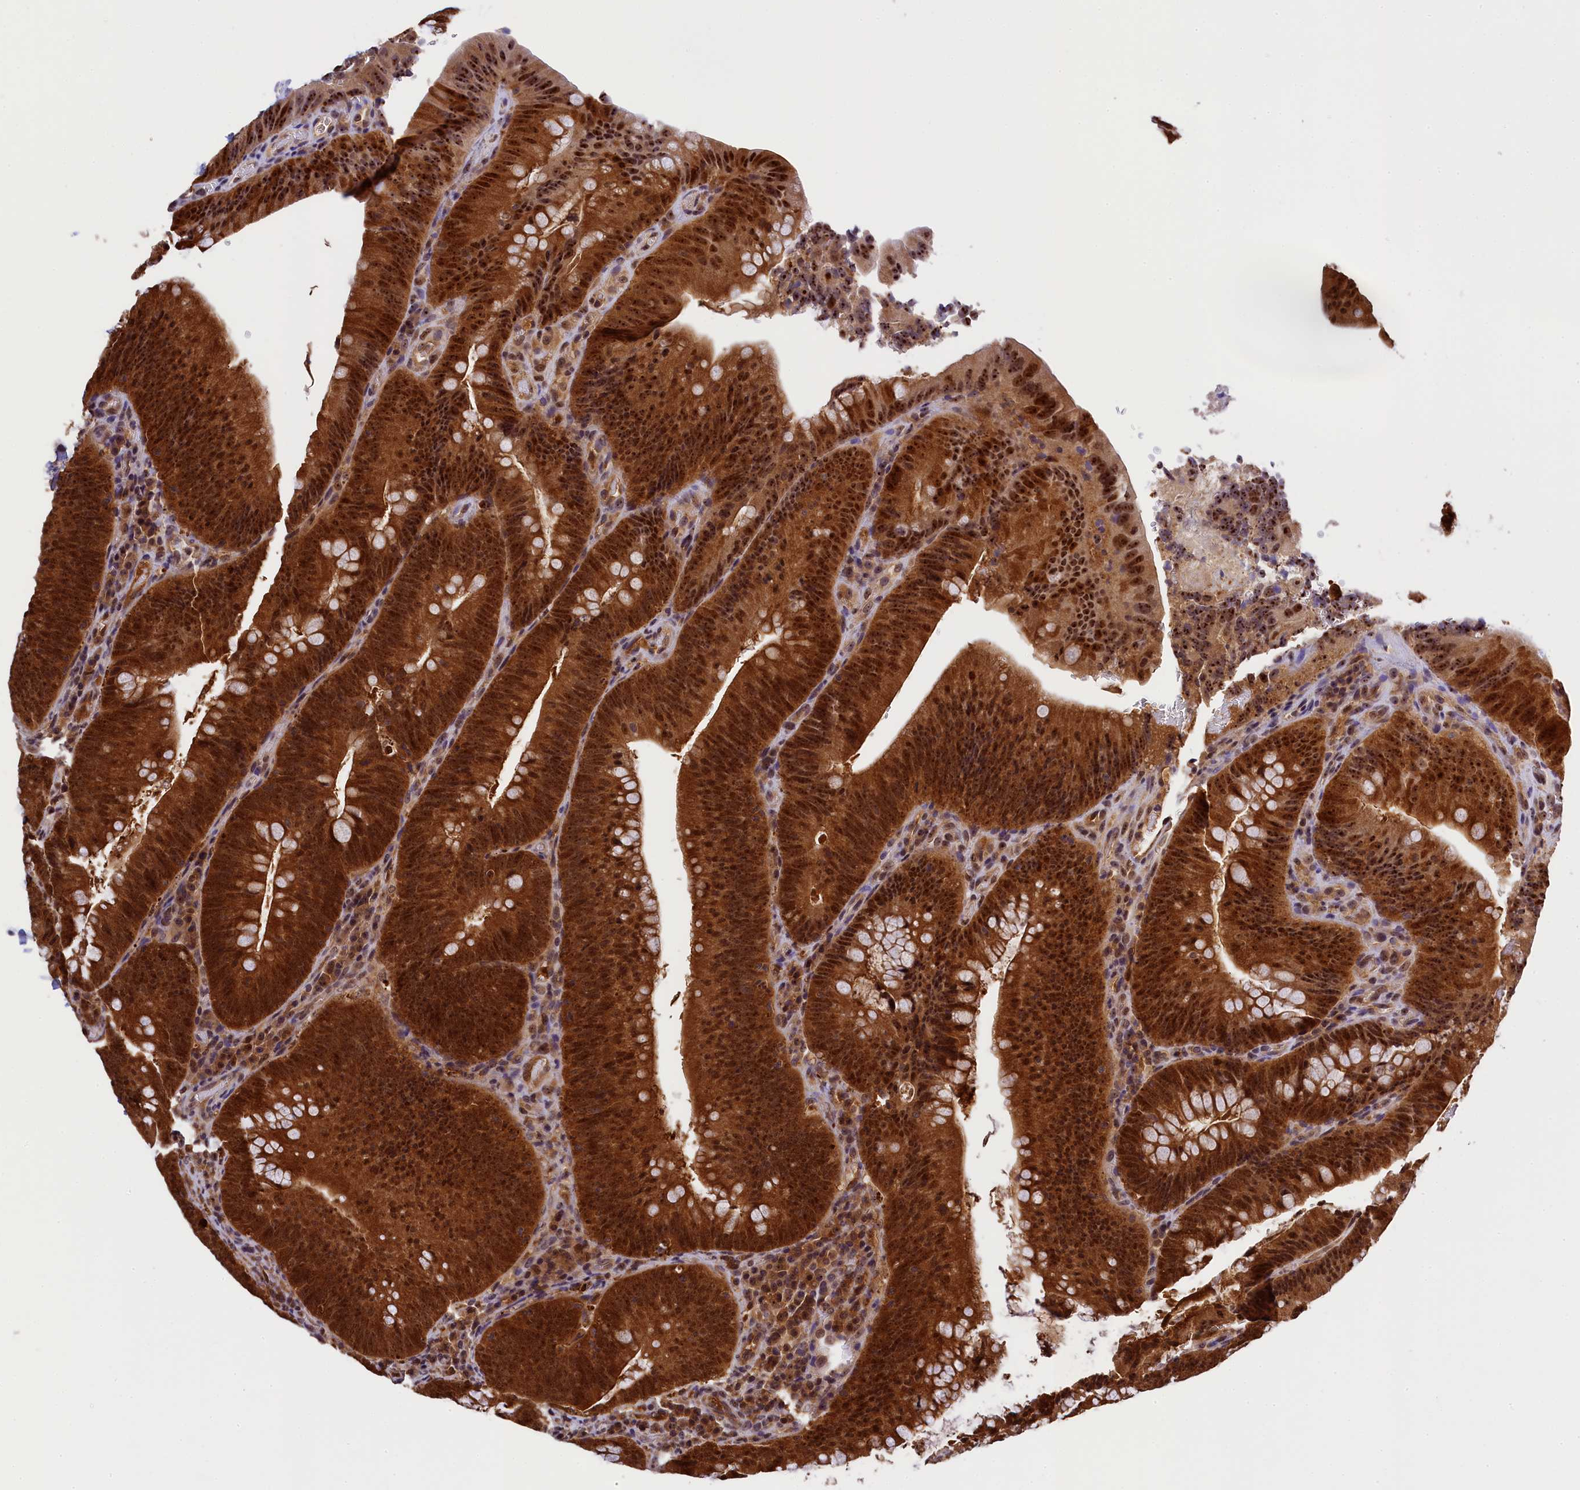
{"staining": {"intensity": "strong", "quantity": ">75%", "location": "cytoplasmic/membranous,nuclear"}, "tissue": "colorectal cancer", "cell_type": "Tumor cells", "image_type": "cancer", "snomed": [{"axis": "morphology", "description": "Normal tissue, NOS"}, {"axis": "topography", "description": "Colon"}], "caption": "Colorectal cancer stained with immunohistochemistry (IHC) demonstrates strong cytoplasmic/membranous and nuclear expression in about >75% of tumor cells.", "gene": "EIF6", "patient": {"sex": "female", "age": 82}}